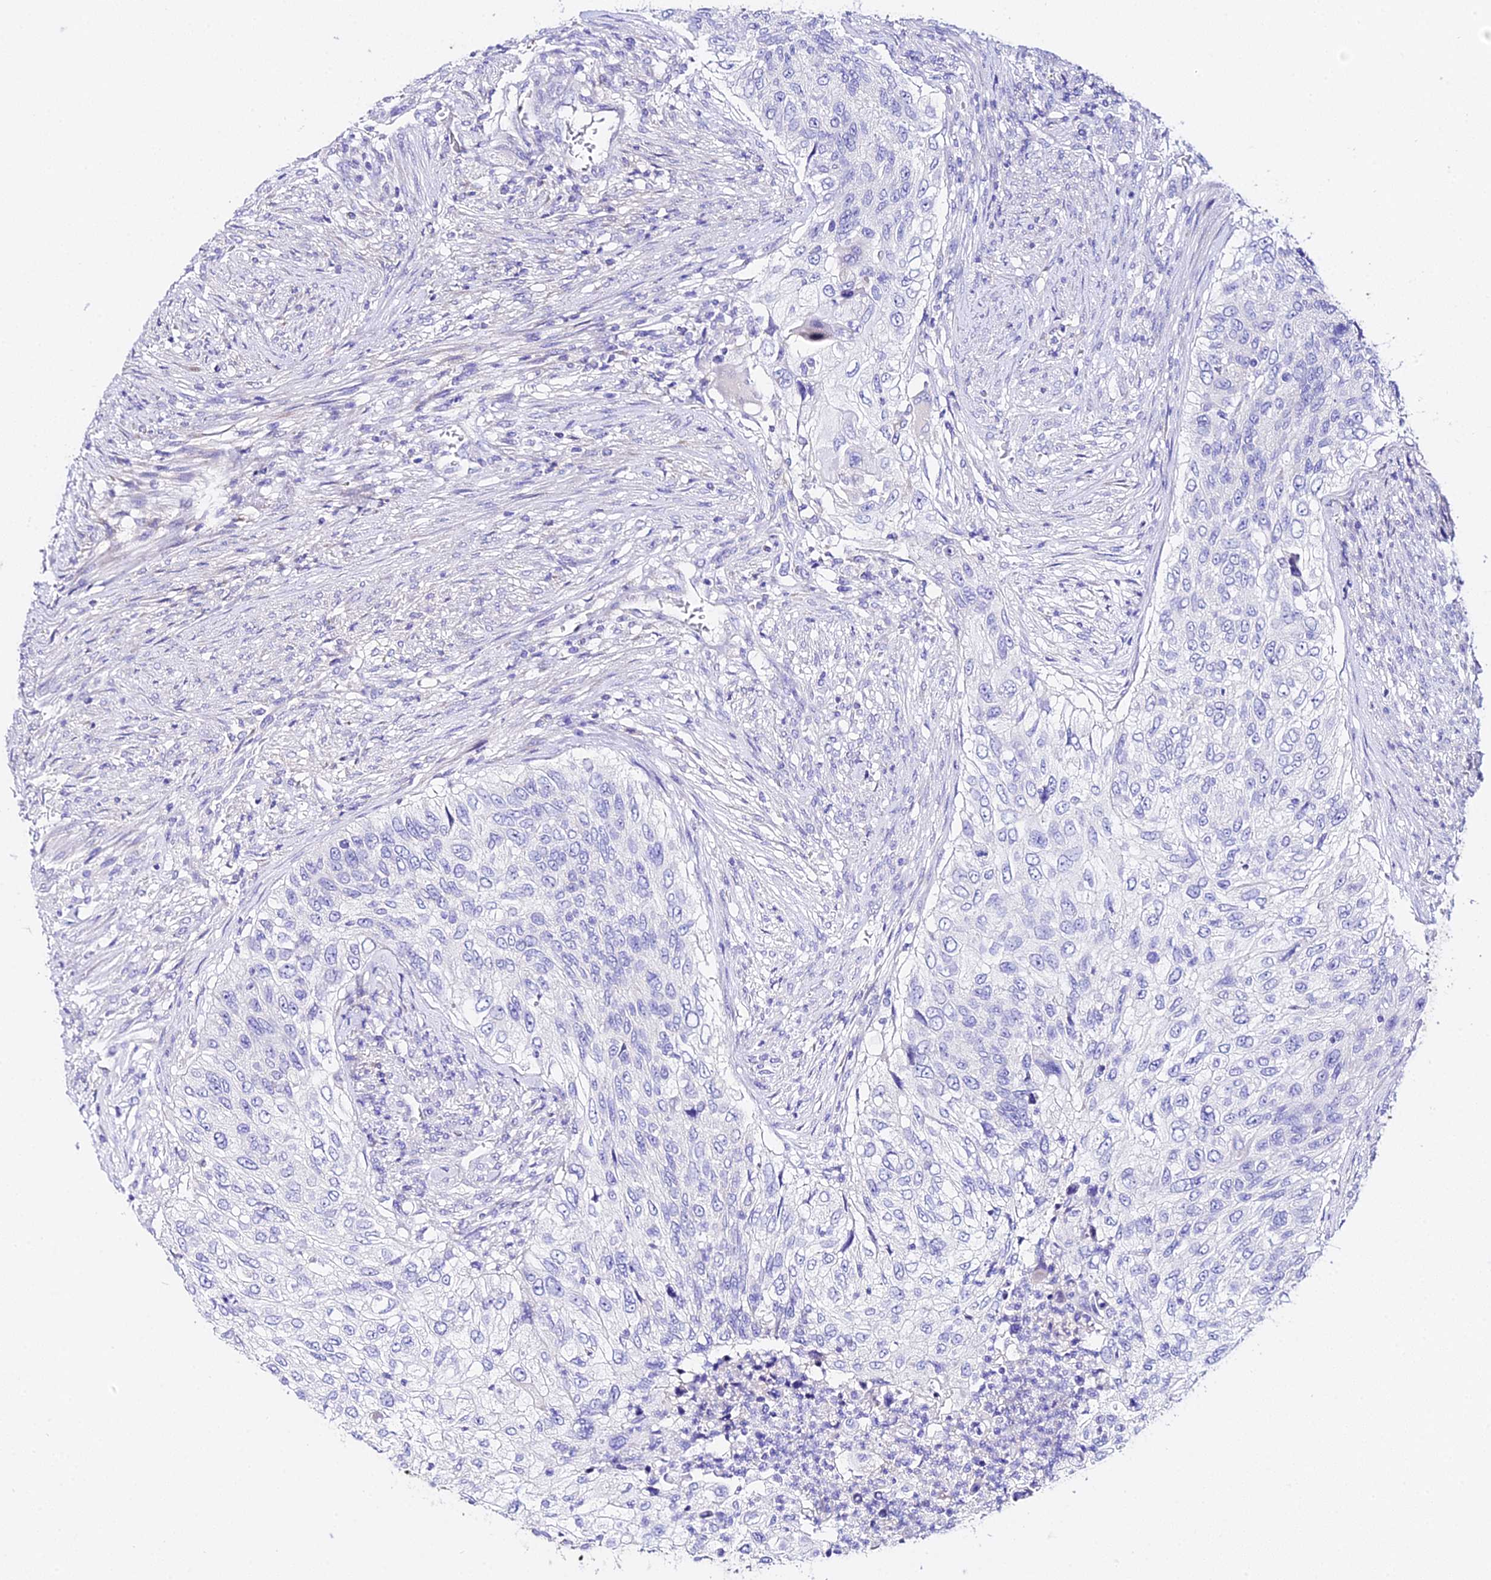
{"staining": {"intensity": "negative", "quantity": "none", "location": "none"}, "tissue": "urothelial cancer", "cell_type": "Tumor cells", "image_type": "cancer", "snomed": [{"axis": "morphology", "description": "Urothelial carcinoma, High grade"}, {"axis": "topography", "description": "Urinary bladder"}], "caption": "The IHC photomicrograph has no significant expression in tumor cells of urothelial cancer tissue. (DAB (3,3'-diaminobenzidine) immunohistochemistry (IHC) visualized using brightfield microscopy, high magnification).", "gene": "TMEM117", "patient": {"sex": "female", "age": 60}}